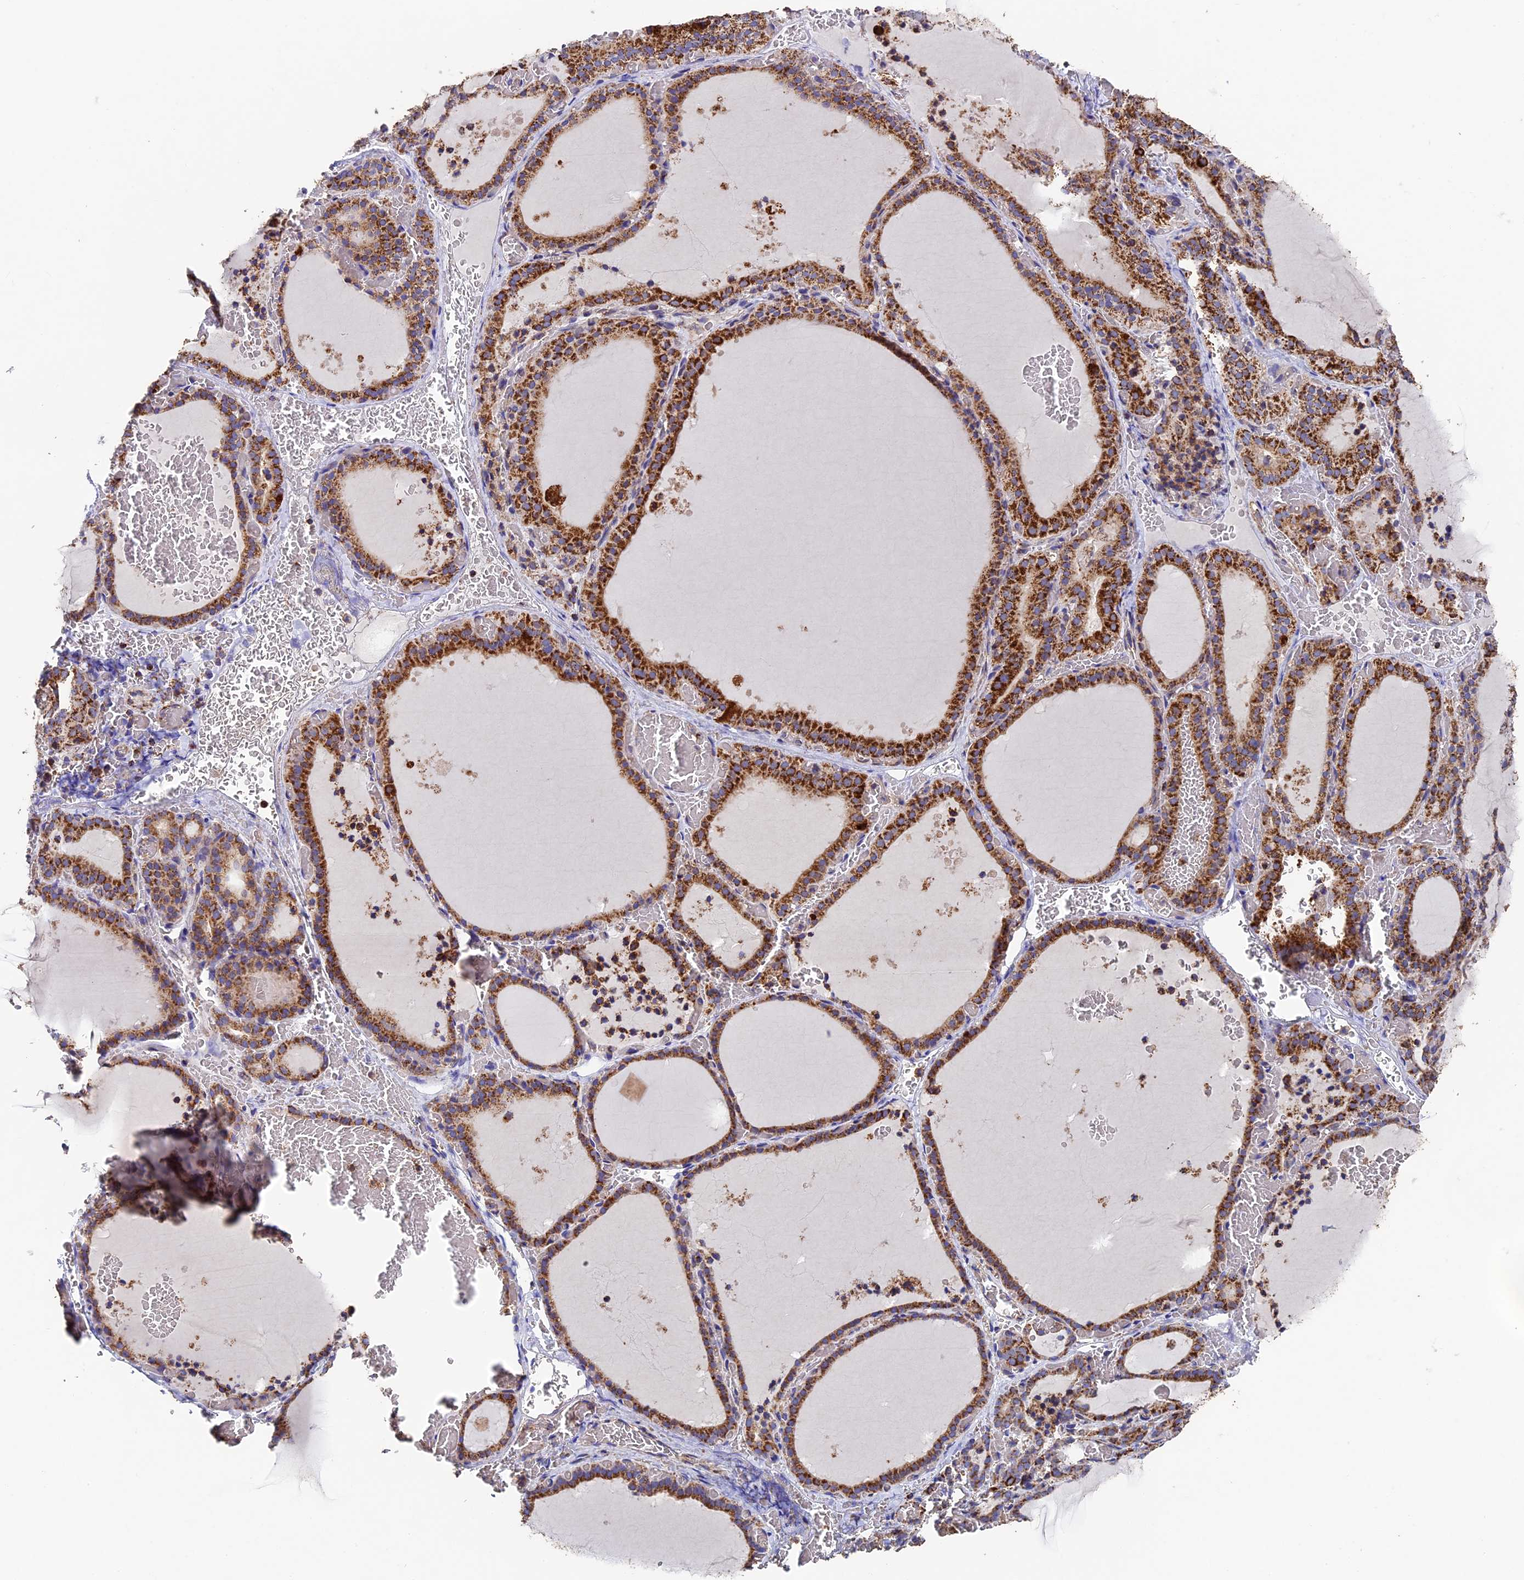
{"staining": {"intensity": "strong", "quantity": ">75%", "location": "cytoplasmic/membranous"}, "tissue": "thyroid gland", "cell_type": "Glandular cells", "image_type": "normal", "snomed": [{"axis": "morphology", "description": "Normal tissue, NOS"}, {"axis": "topography", "description": "Thyroid gland"}], "caption": "Protein expression analysis of benign human thyroid gland reveals strong cytoplasmic/membranous staining in approximately >75% of glandular cells. (Stains: DAB (3,3'-diaminobenzidine) in brown, nuclei in blue, Microscopy: brightfield microscopy at high magnification).", "gene": "ADAT1", "patient": {"sex": "female", "age": 39}}